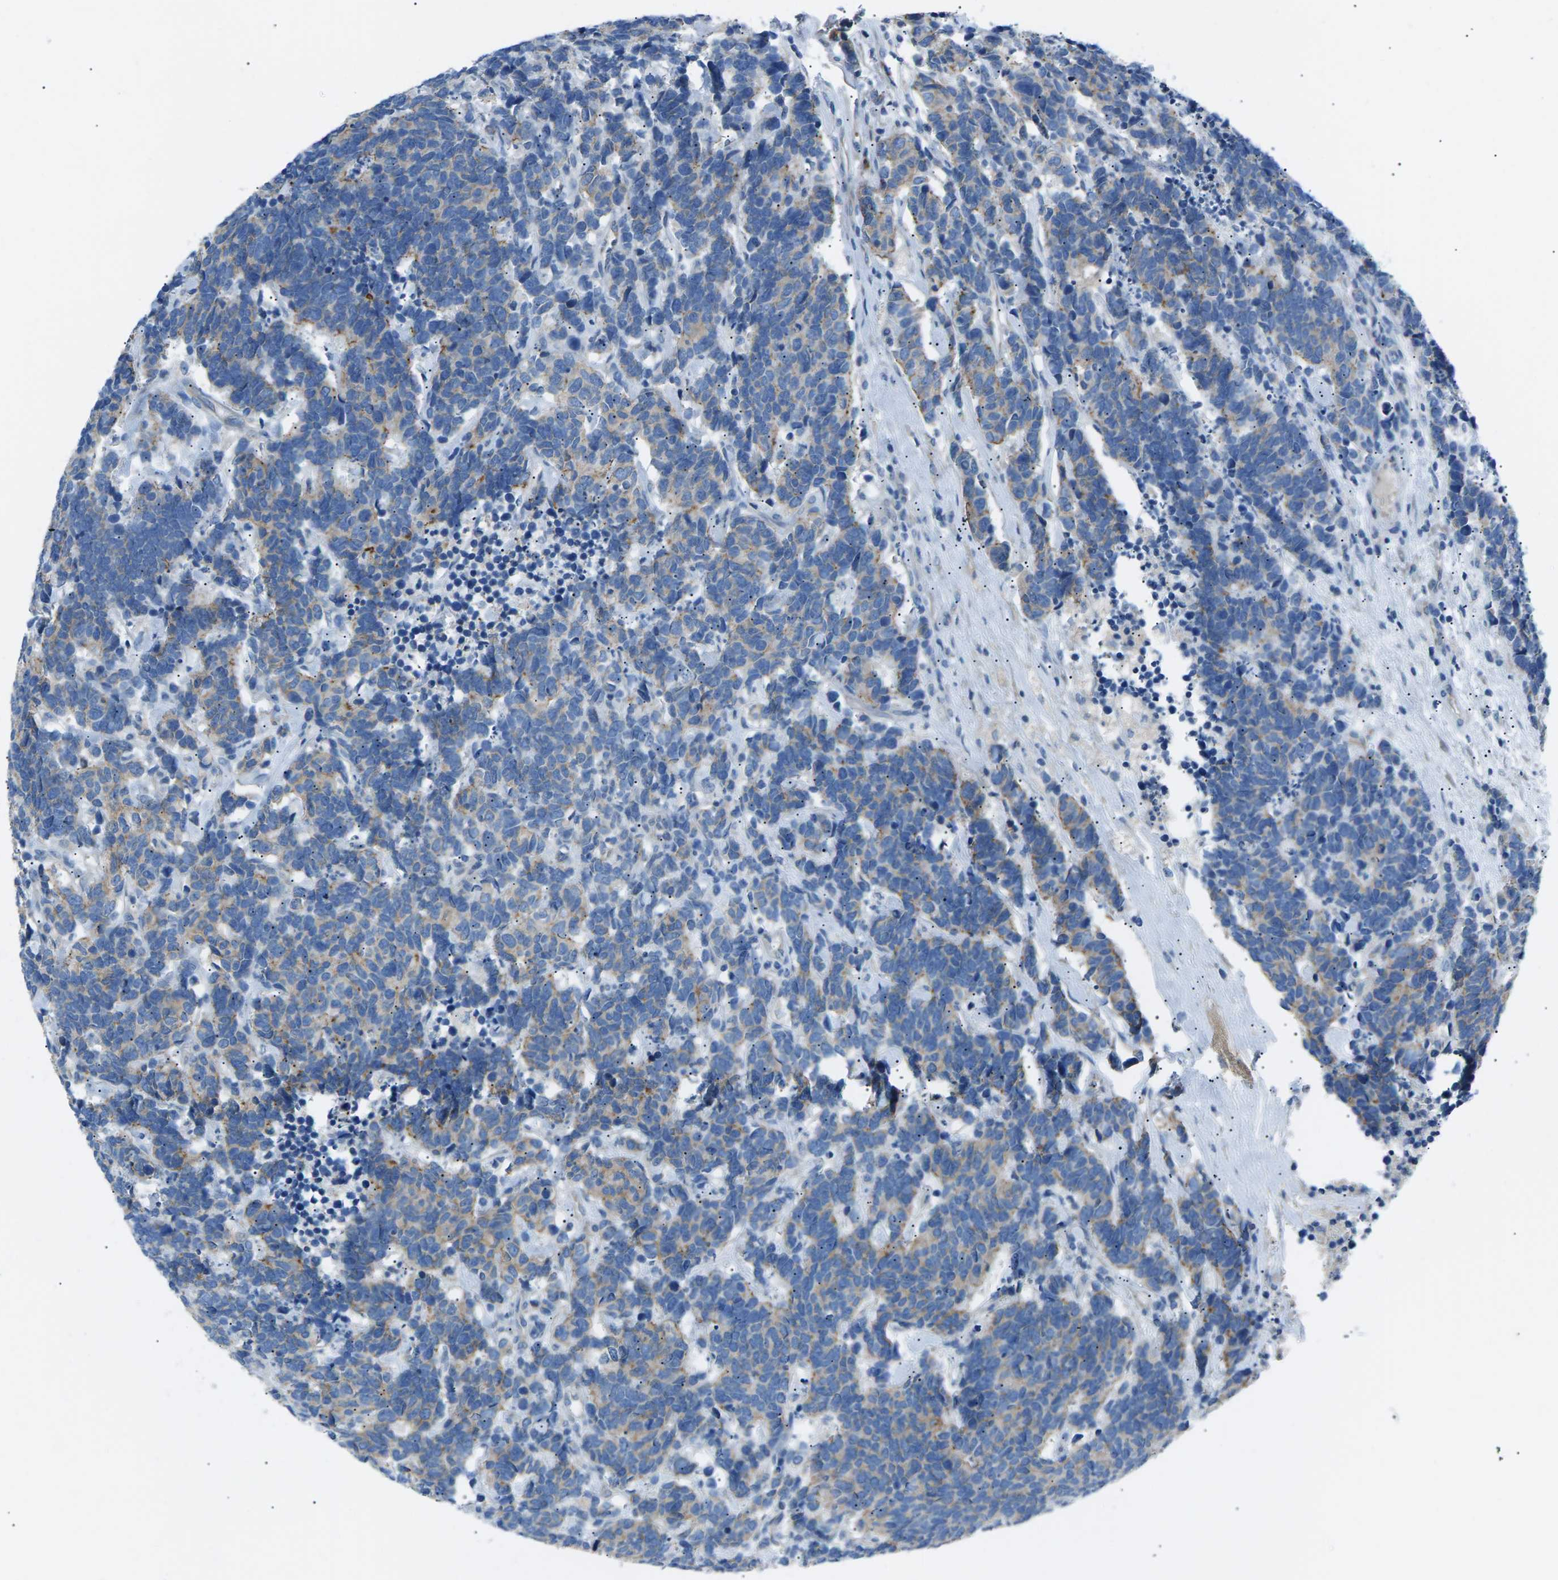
{"staining": {"intensity": "weak", "quantity": "25%-75%", "location": "cytoplasmic/membranous"}, "tissue": "carcinoid", "cell_type": "Tumor cells", "image_type": "cancer", "snomed": [{"axis": "morphology", "description": "Carcinoma, NOS"}, {"axis": "morphology", "description": "Carcinoid, malignant, NOS"}, {"axis": "topography", "description": "Urinary bladder"}], "caption": "Human carcinoma stained for a protein (brown) reveals weak cytoplasmic/membranous positive positivity in approximately 25%-75% of tumor cells.", "gene": "ZDHHC24", "patient": {"sex": "male", "age": 57}}